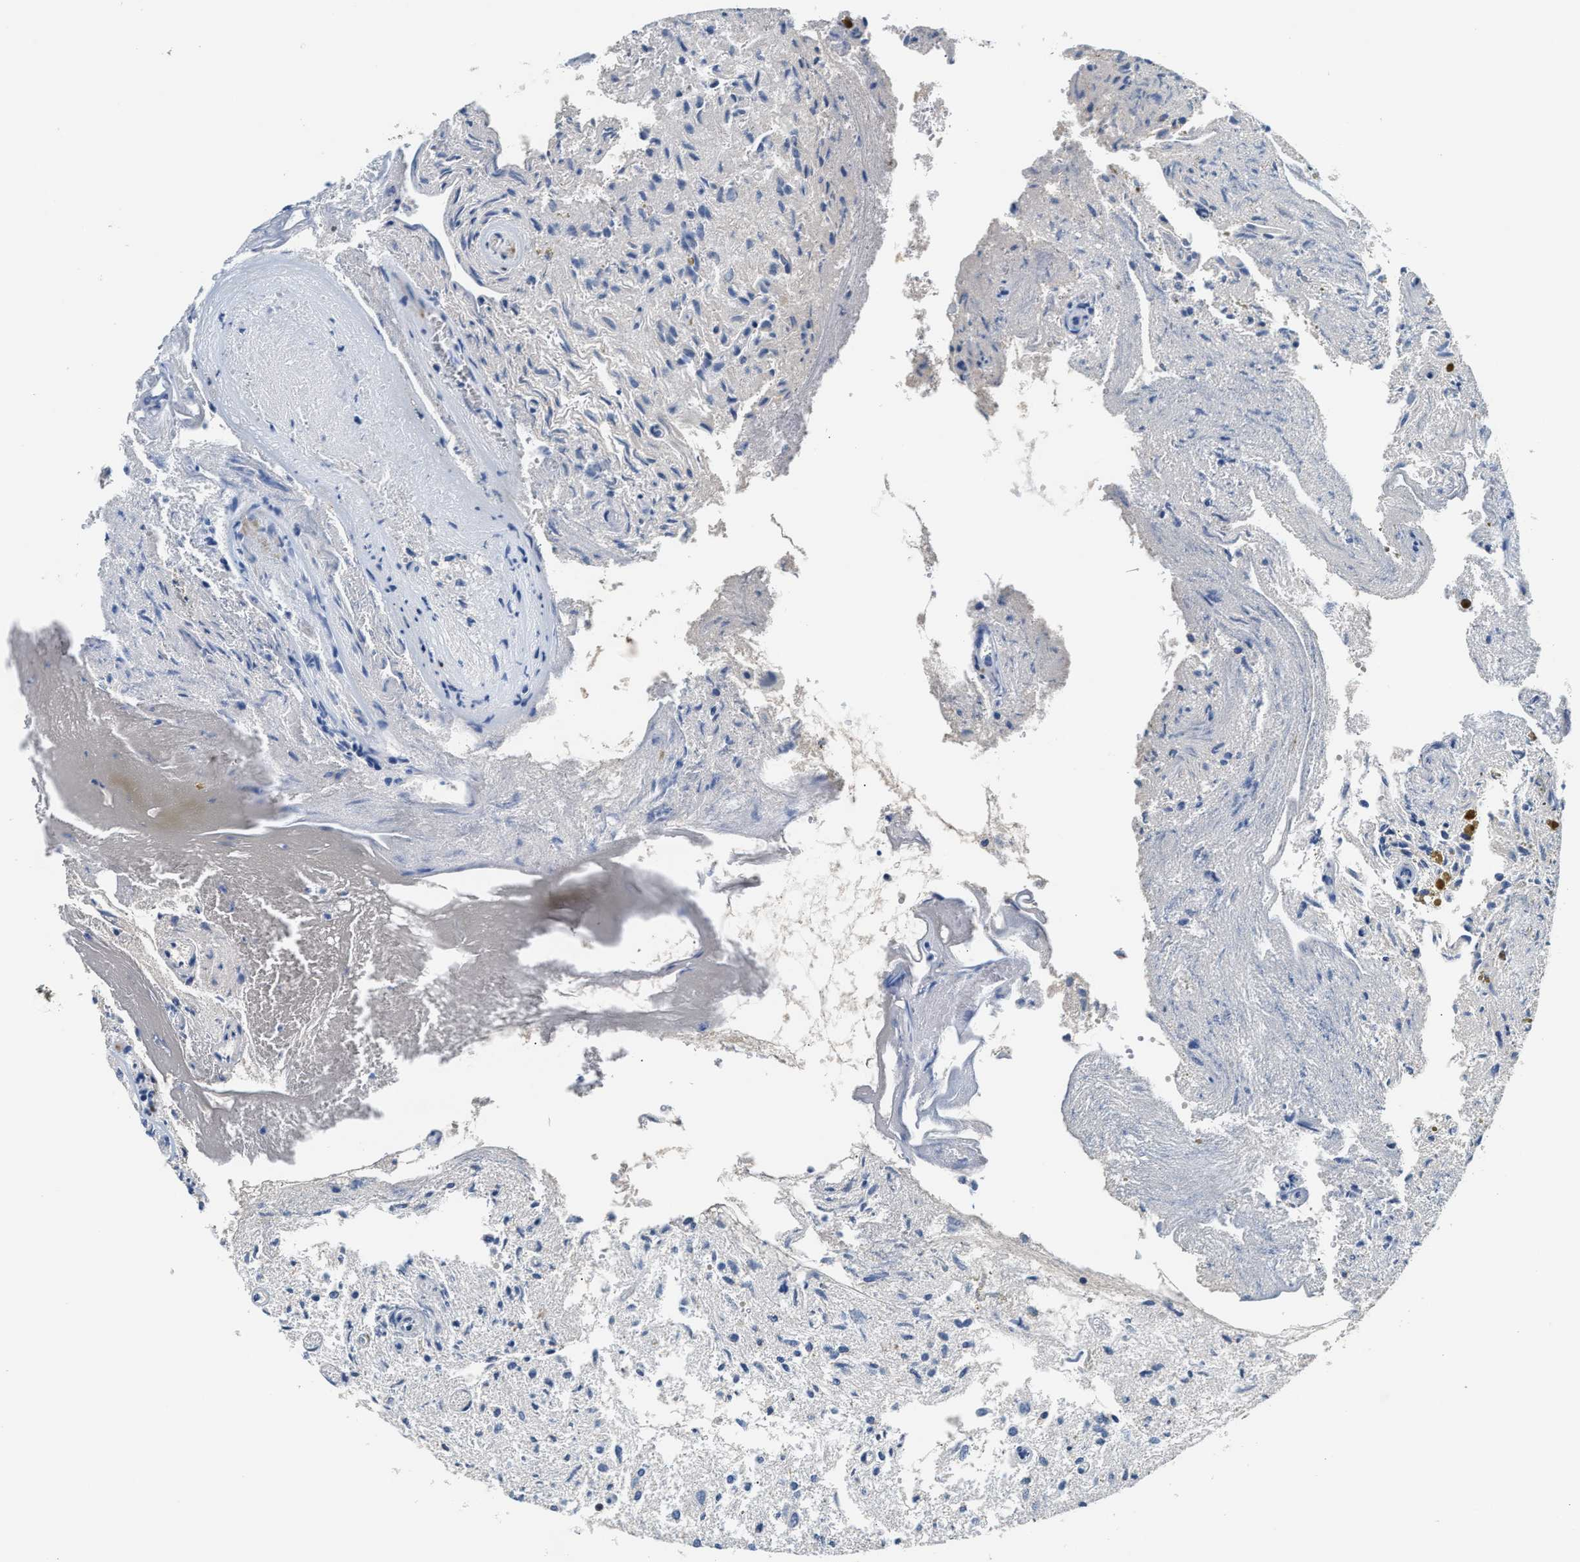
{"staining": {"intensity": "negative", "quantity": "none", "location": "none"}, "tissue": "glioma", "cell_type": "Tumor cells", "image_type": "cancer", "snomed": [{"axis": "morphology", "description": "Glioma, malignant, High grade"}, {"axis": "topography", "description": "Brain"}], "caption": "An image of human malignant glioma (high-grade) is negative for staining in tumor cells.", "gene": "IL17RC", "patient": {"sex": "female", "age": 59}}